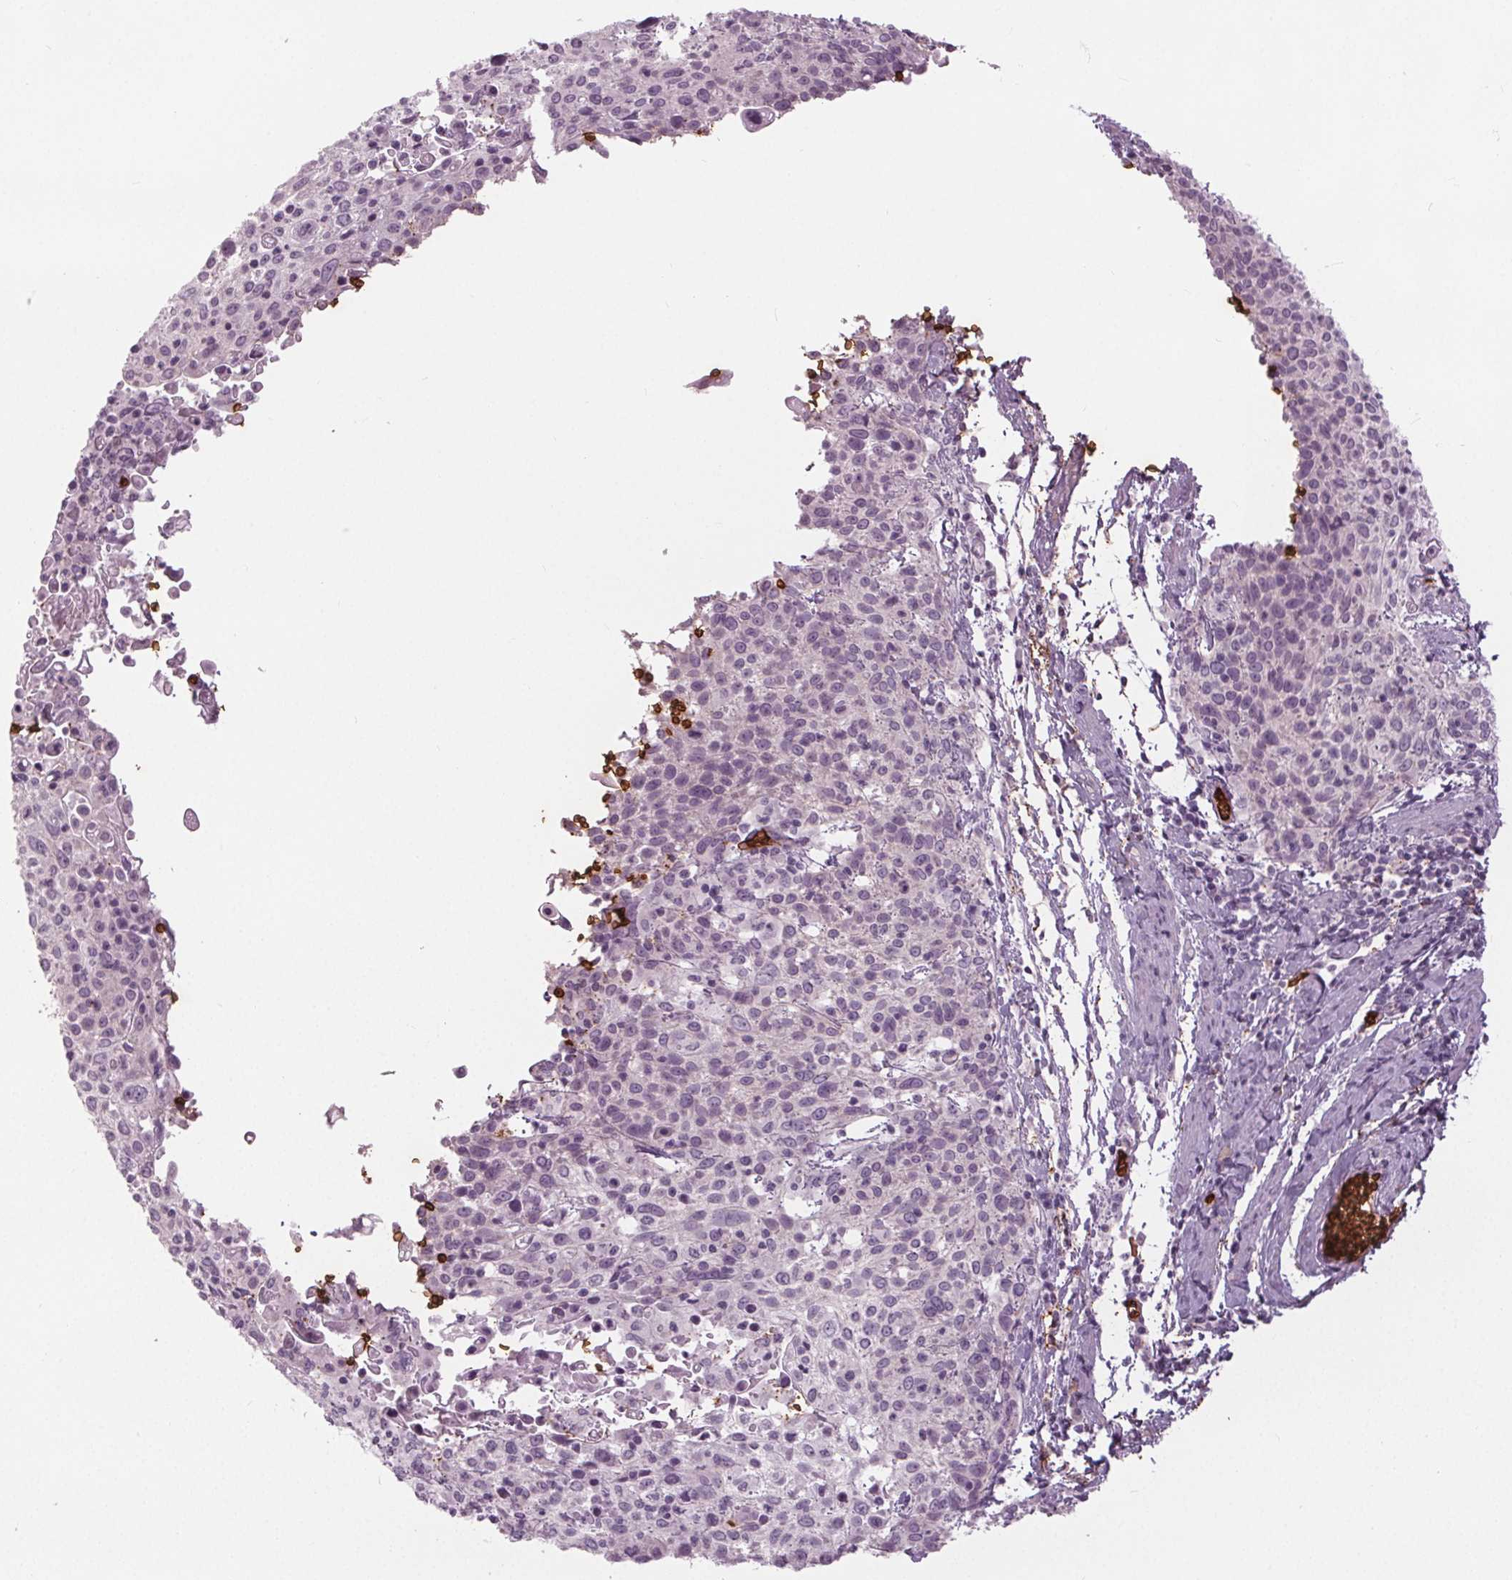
{"staining": {"intensity": "negative", "quantity": "none", "location": "none"}, "tissue": "cervical cancer", "cell_type": "Tumor cells", "image_type": "cancer", "snomed": [{"axis": "morphology", "description": "Squamous cell carcinoma, NOS"}, {"axis": "topography", "description": "Cervix"}], "caption": "There is no significant positivity in tumor cells of cervical cancer (squamous cell carcinoma). Brightfield microscopy of immunohistochemistry stained with DAB (brown) and hematoxylin (blue), captured at high magnification.", "gene": "SLC4A1", "patient": {"sex": "female", "age": 61}}